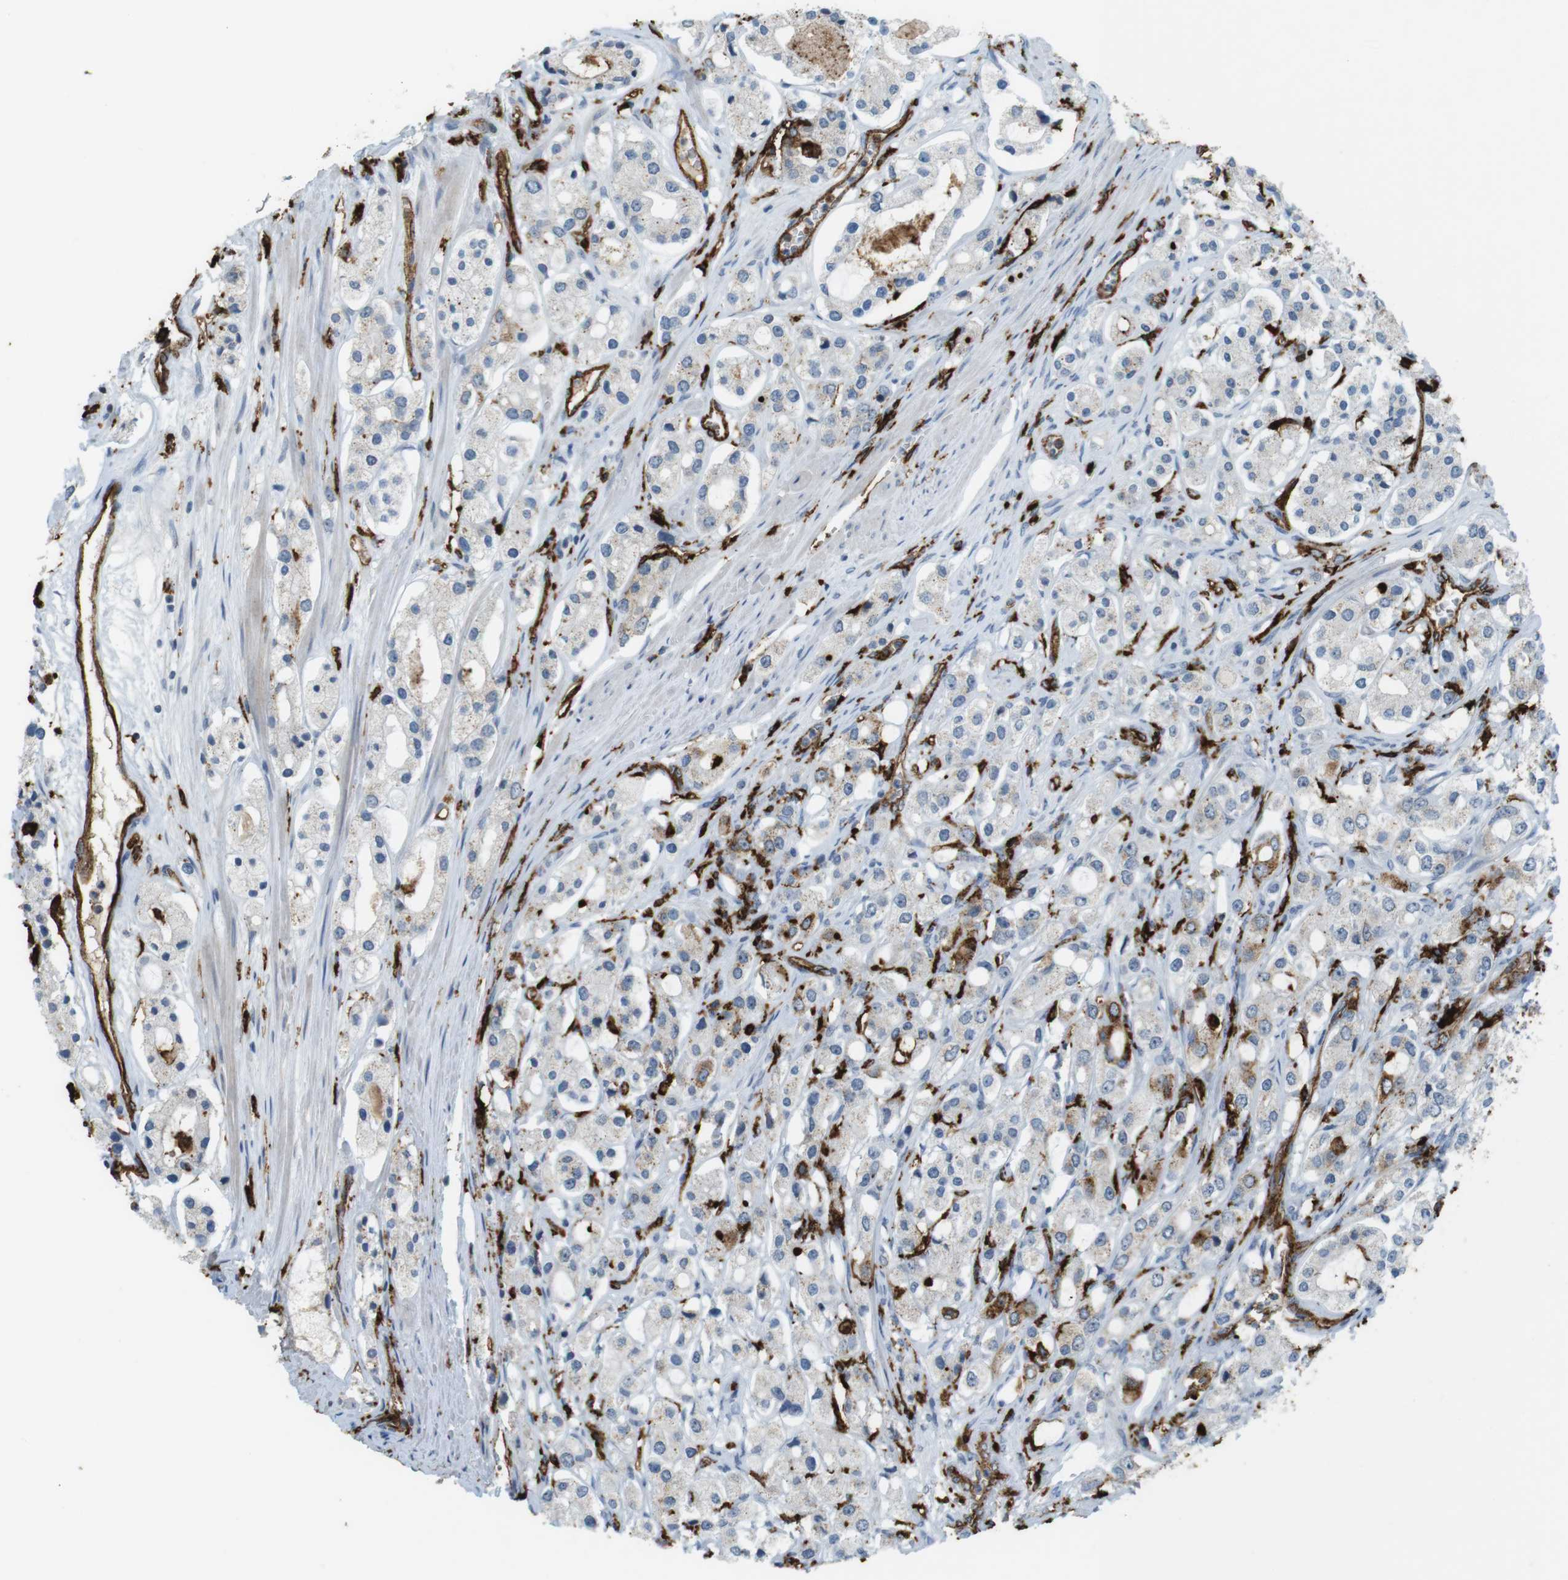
{"staining": {"intensity": "negative", "quantity": "none", "location": "none"}, "tissue": "prostate cancer", "cell_type": "Tumor cells", "image_type": "cancer", "snomed": [{"axis": "morphology", "description": "Adenocarcinoma, High grade"}, {"axis": "topography", "description": "Prostate"}], "caption": "An image of adenocarcinoma (high-grade) (prostate) stained for a protein demonstrates no brown staining in tumor cells.", "gene": "HLA-DRA", "patient": {"sex": "male", "age": 65}}